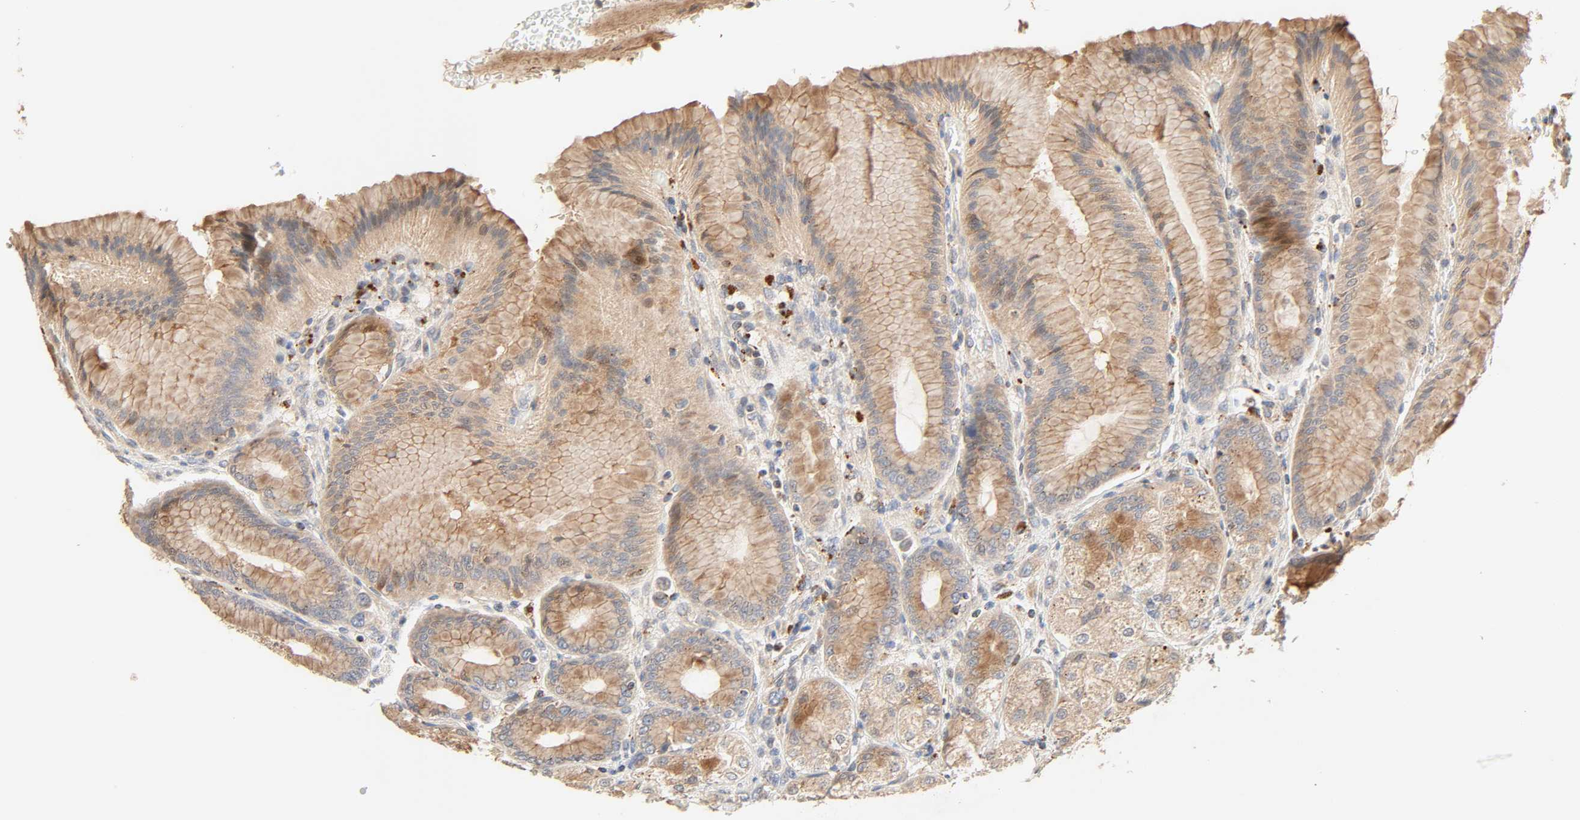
{"staining": {"intensity": "moderate", "quantity": ">75%", "location": "cytoplasmic/membranous"}, "tissue": "stomach", "cell_type": "Glandular cells", "image_type": "normal", "snomed": [{"axis": "morphology", "description": "Normal tissue, NOS"}, {"axis": "morphology", "description": "Adenocarcinoma, NOS"}, {"axis": "topography", "description": "Stomach"}, {"axis": "topography", "description": "Stomach, lower"}], "caption": "This image demonstrates immunohistochemistry staining of normal human stomach, with medium moderate cytoplasmic/membranous staining in approximately >75% of glandular cells.", "gene": "MAPK6", "patient": {"sex": "female", "age": 65}}